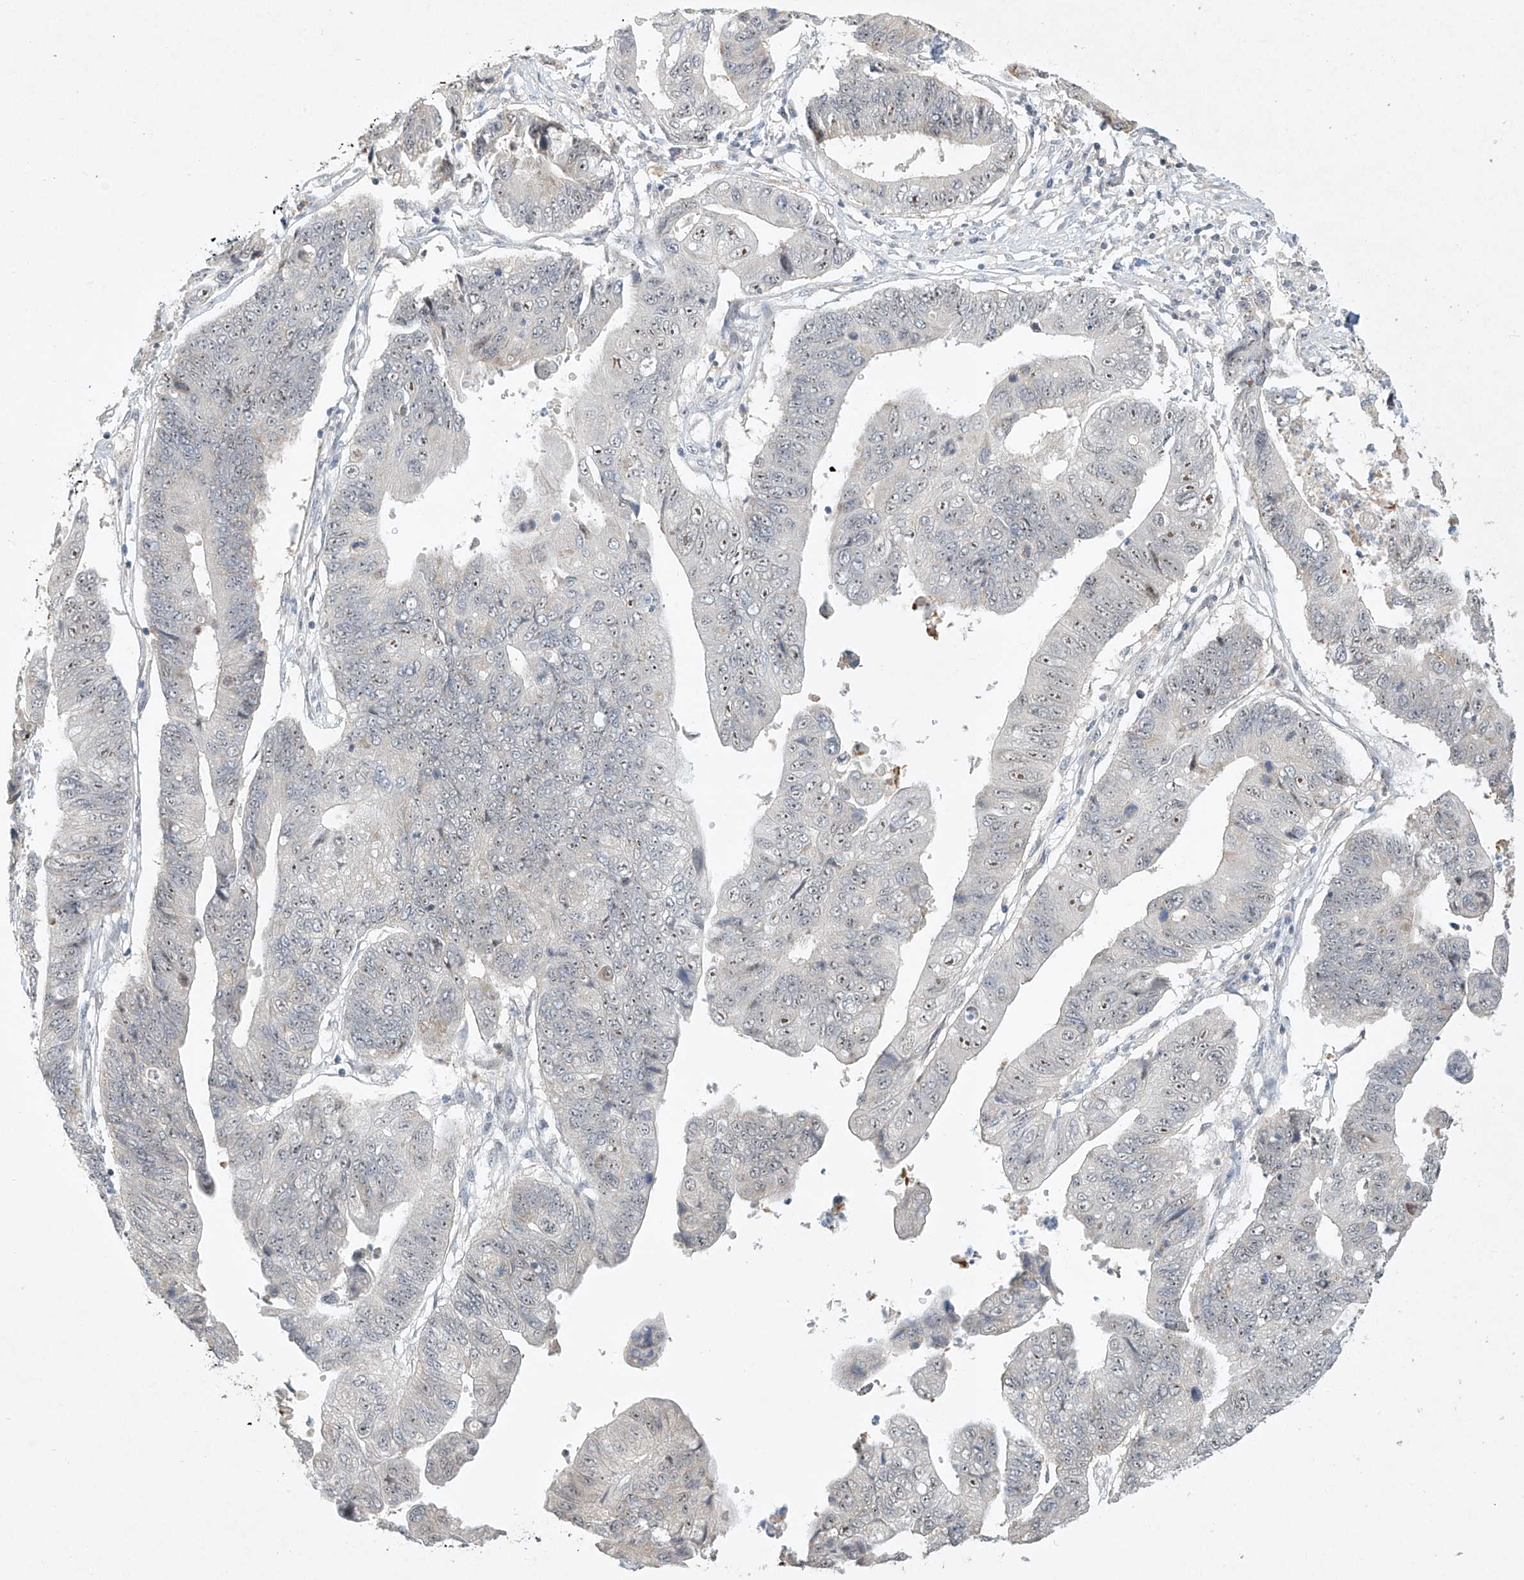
{"staining": {"intensity": "weak", "quantity": "<25%", "location": "nuclear"}, "tissue": "stomach cancer", "cell_type": "Tumor cells", "image_type": "cancer", "snomed": [{"axis": "morphology", "description": "Adenocarcinoma, NOS"}, {"axis": "topography", "description": "Stomach"}], "caption": "The histopathology image displays no significant expression in tumor cells of stomach adenocarcinoma.", "gene": "TASP1", "patient": {"sex": "male", "age": 59}}